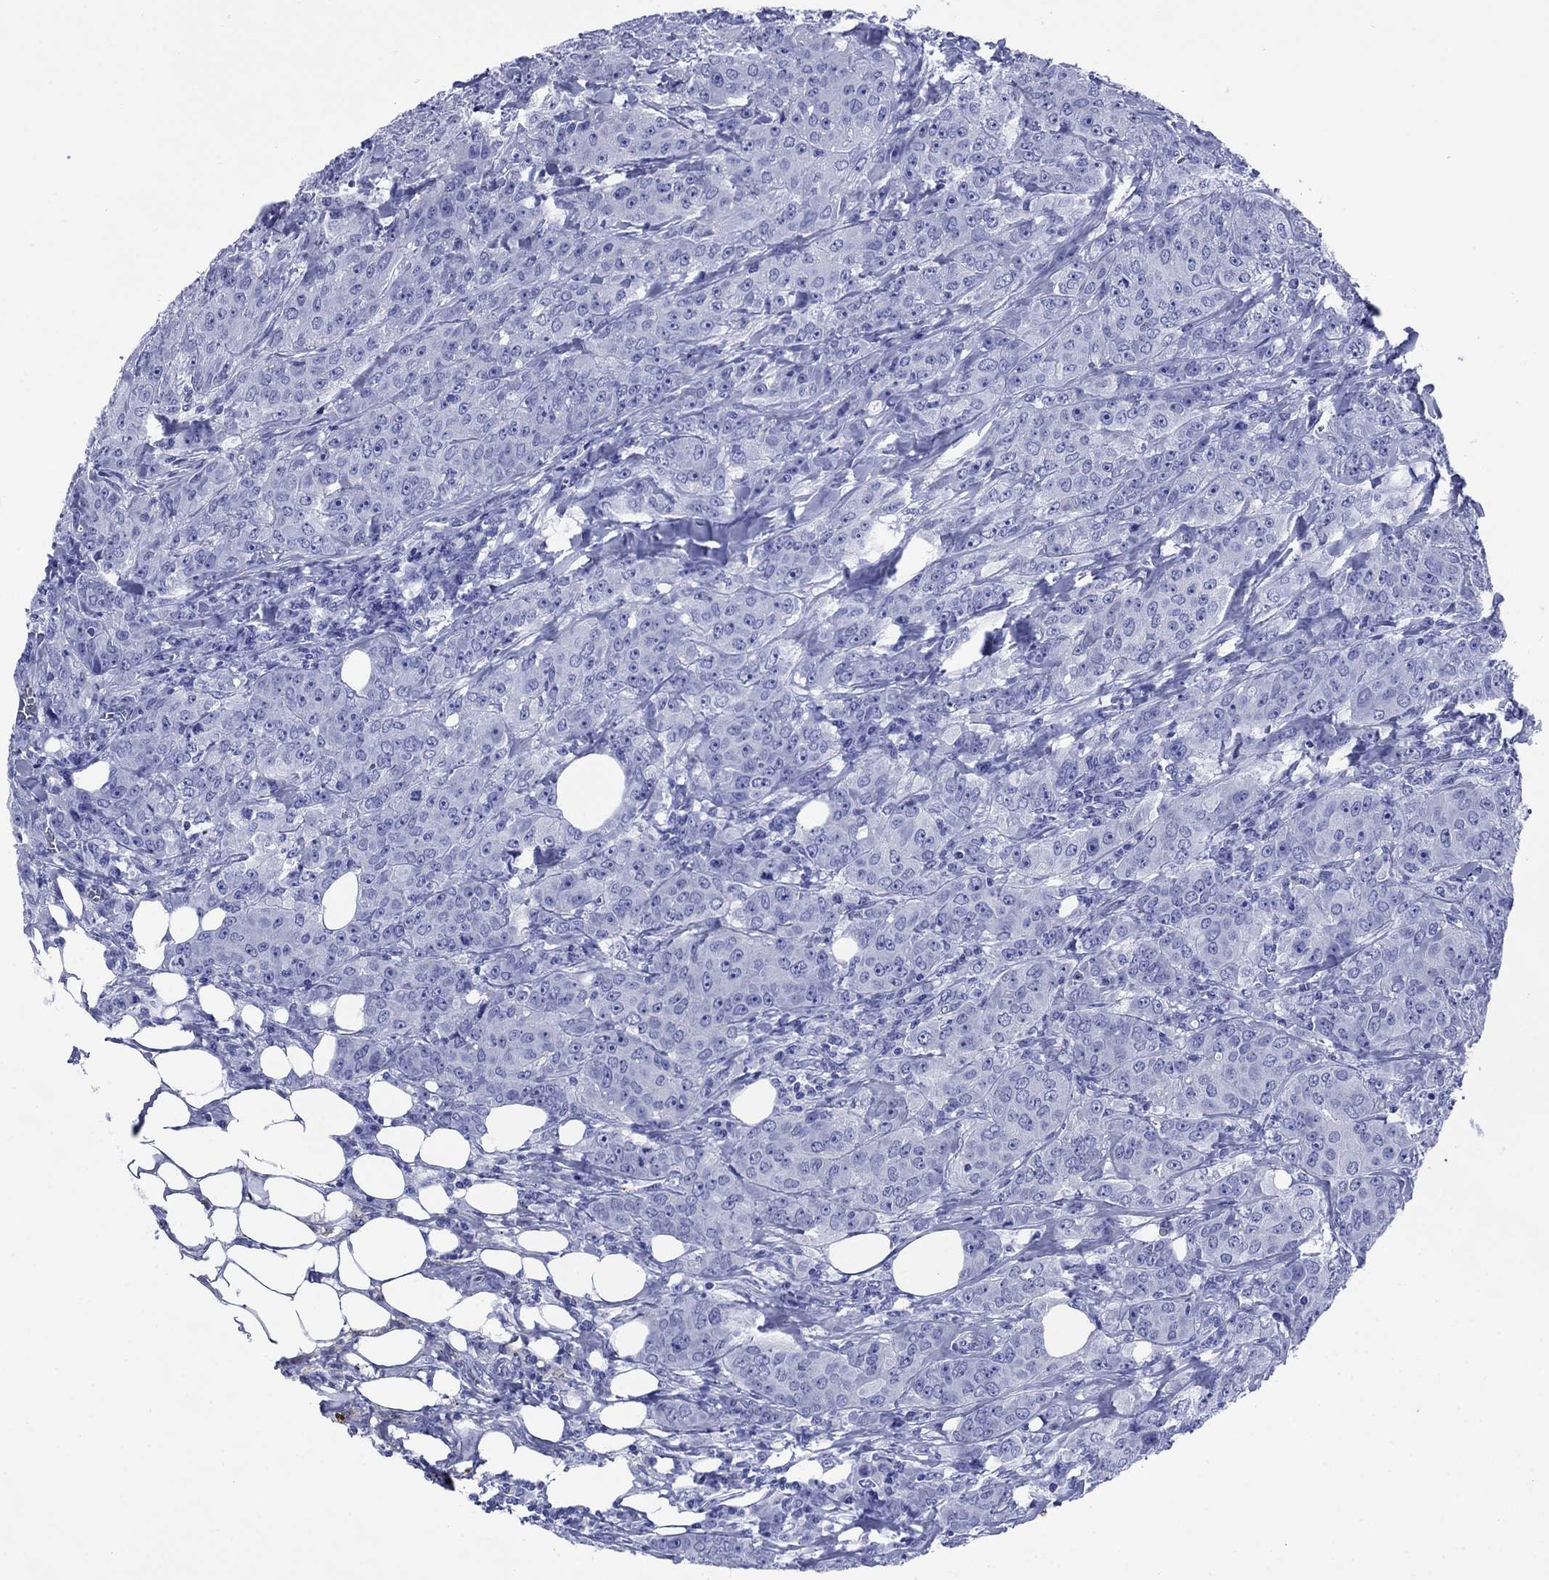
{"staining": {"intensity": "negative", "quantity": "none", "location": "none"}, "tissue": "breast cancer", "cell_type": "Tumor cells", "image_type": "cancer", "snomed": [{"axis": "morphology", "description": "Duct carcinoma"}, {"axis": "topography", "description": "Breast"}], "caption": "This image is of breast invasive ductal carcinoma stained with immunohistochemistry (IHC) to label a protein in brown with the nuclei are counter-stained blue. There is no staining in tumor cells.", "gene": "SLC1A2", "patient": {"sex": "female", "age": 43}}